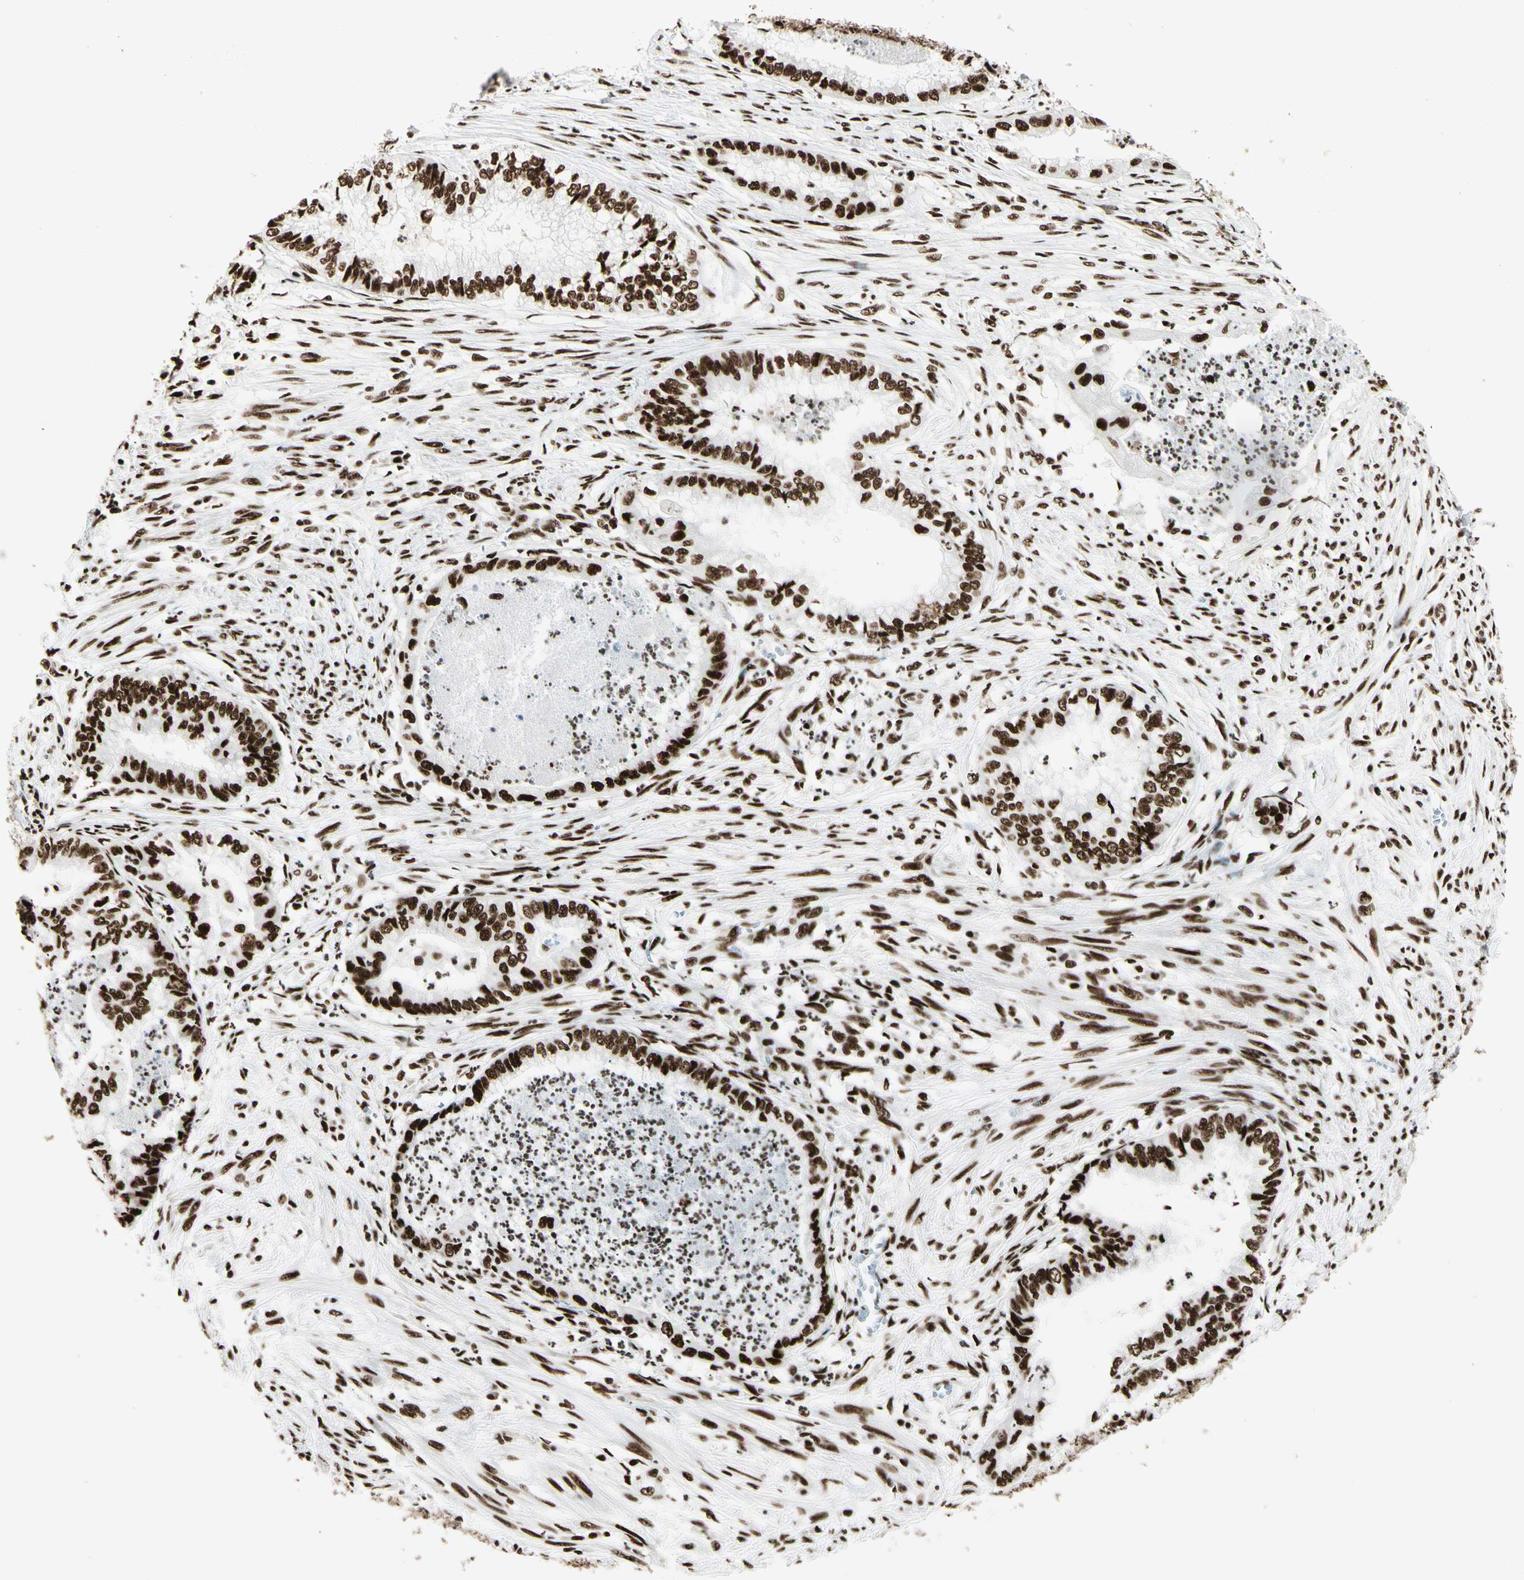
{"staining": {"intensity": "strong", "quantity": ">75%", "location": "nuclear"}, "tissue": "endometrial cancer", "cell_type": "Tumor cells", "image_type": "cancer", "snomed": [{"axis": "morphology", "description": "Necrosis, NOS"}, {"axis": "morphology", "description": "Adenocarcinoma, NOS"}, {"axis": "topography", "description": "Endometrium"}], "caption": "This histopathology image reveals endometrial cancer (adenocarcinoma) stained with IHC to label a protein in brown. The nuclear of tumor cells show strong positivity for the protein. Nuclei are counter-stained blue.", "gene": "CCAR1", "patient": {"sex": "female", "age": 79}}